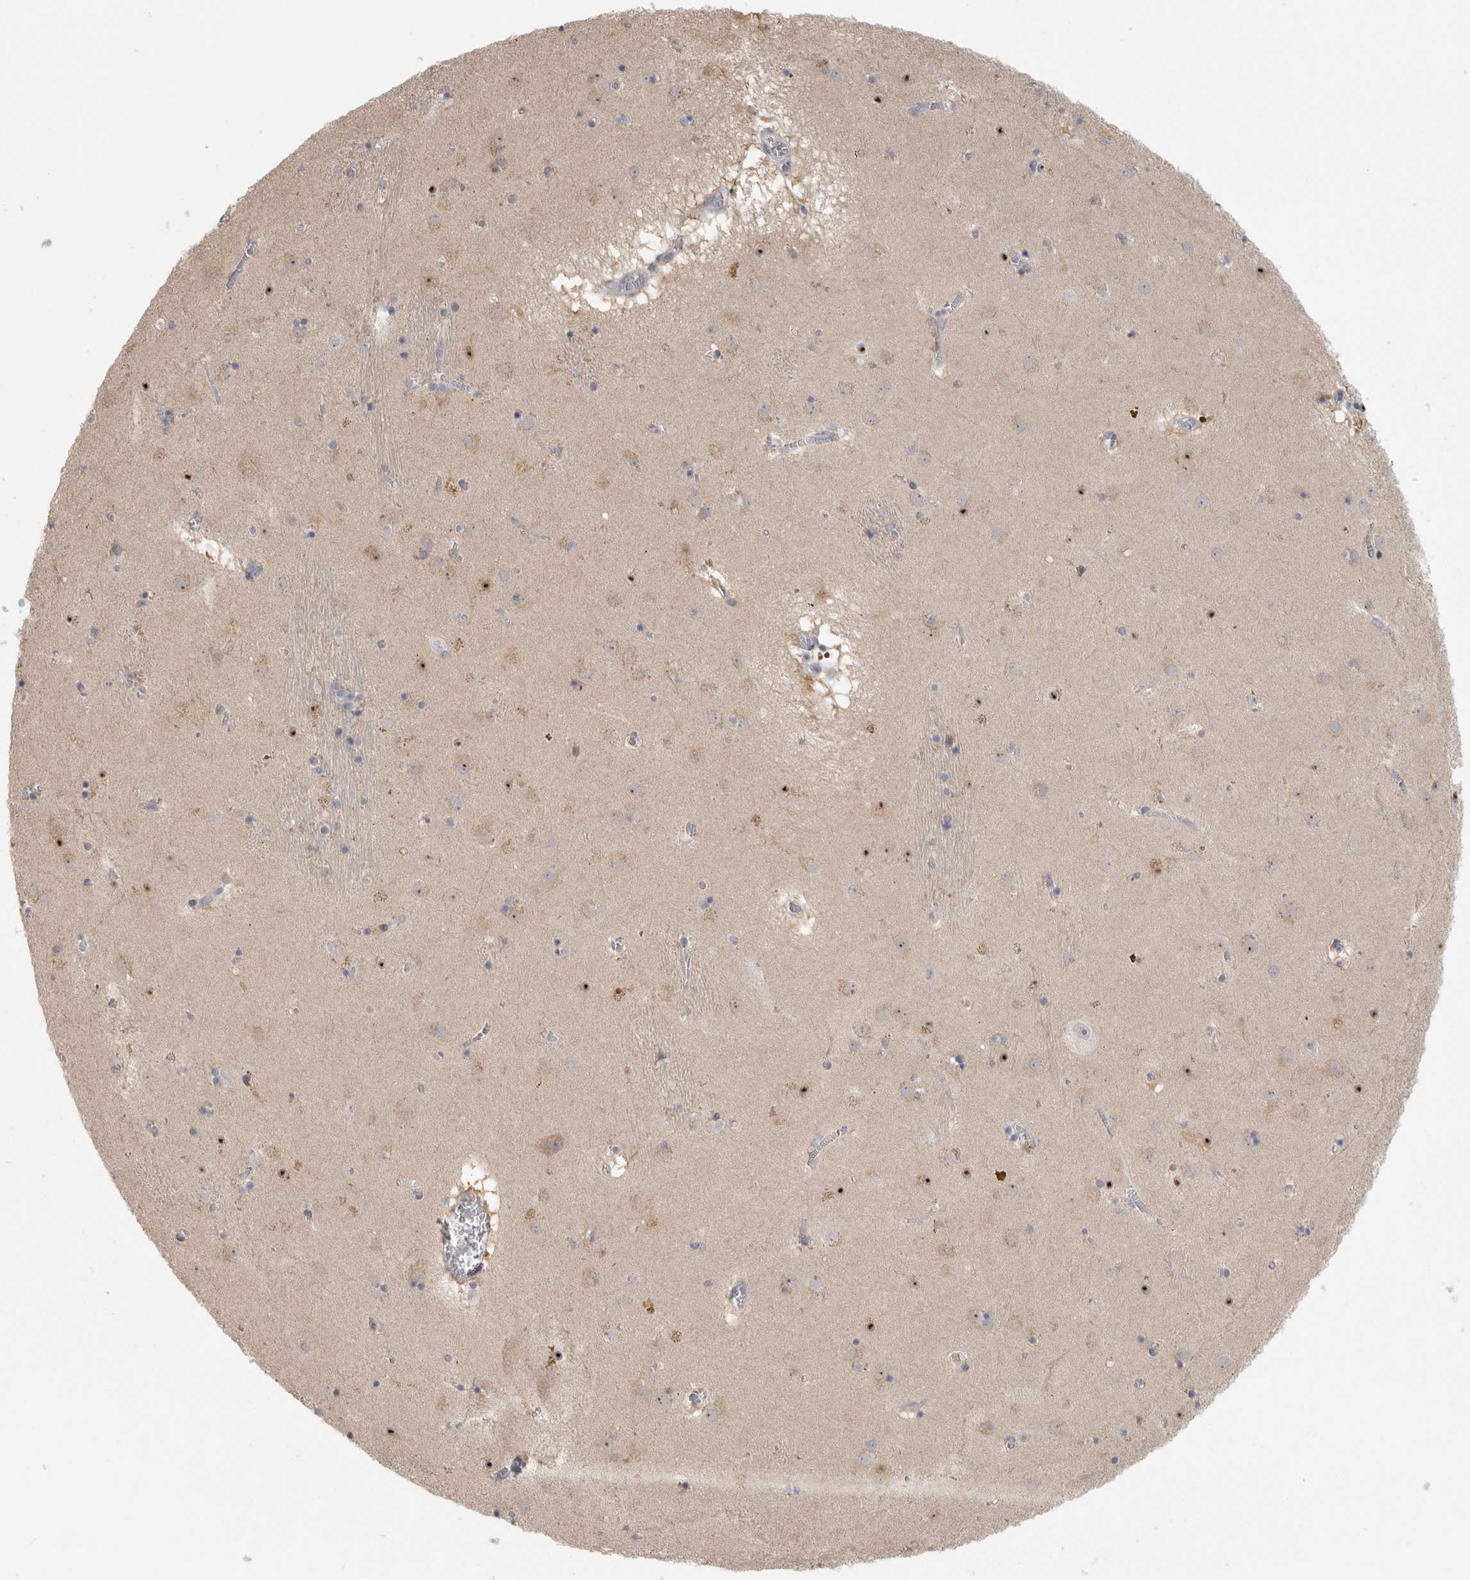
{"staining": {"intensity": "moderate", "quantity": "<25%", "location": "cytoplasmic/membranous,nuclear"}, "tissue": "caudate", "cell_type": "Glial cells", "image_type": "normal", "snomed": [{"axis": "morphology", "description": "Normal tissue, NOS"}, {"axis": "topography", "description": "Lateral ventricle wall"}], "caption": "Moderate cytoplasmic/membranous,nuclear protein staining is identified in about <25% of glial cells in caudate.", "gene": "PIGP", "patient": {"sex": "male", "age": 70}}